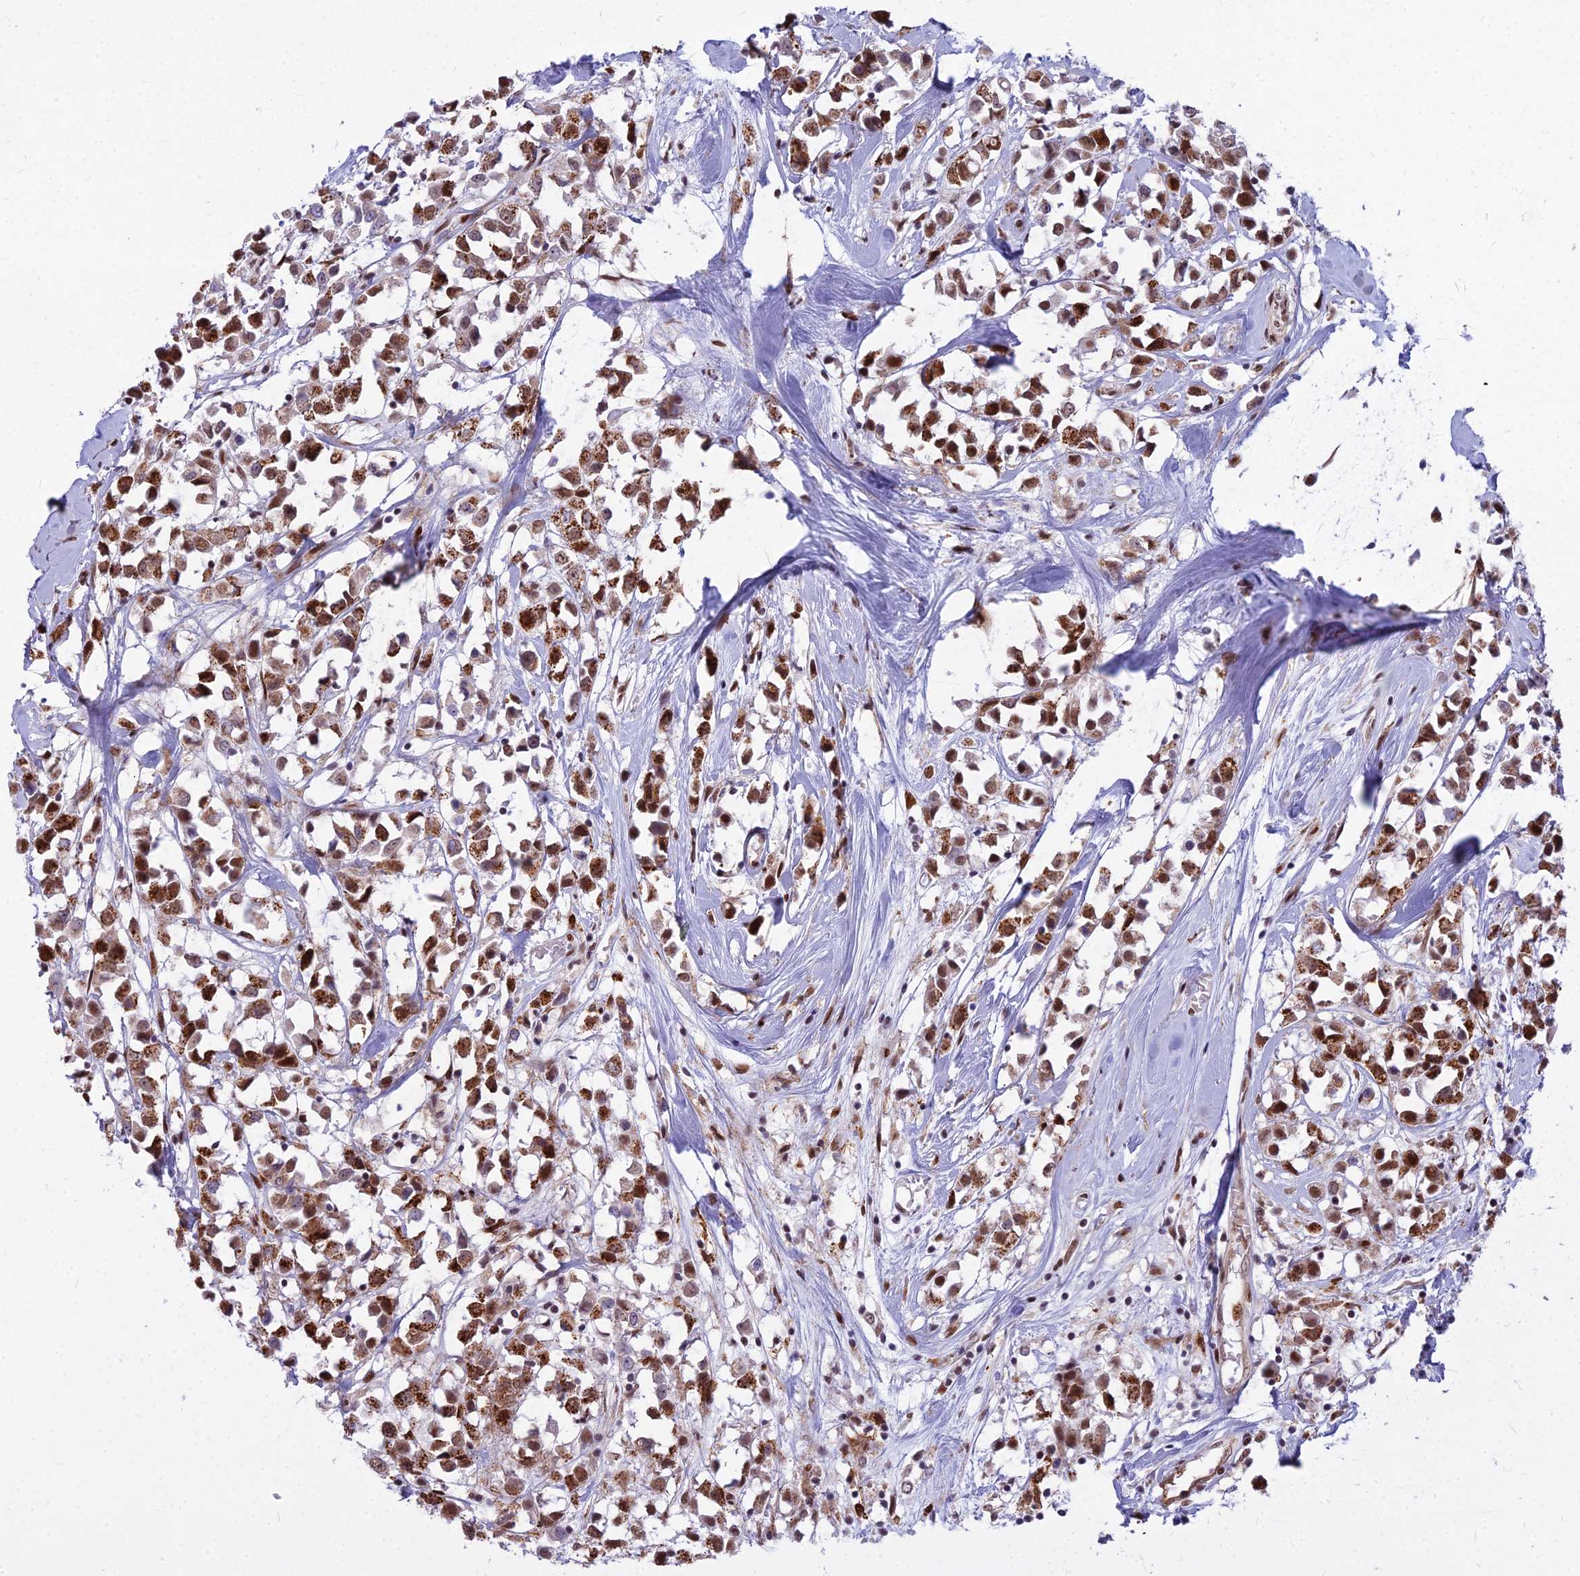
{"staining": {"intensity": "strong", "quantity": "25%-75%", "location": "nuclear"}, "tissue": "breast cancer", "cell_type": "Tumor cells", "image_type": "cancer", "snomed": [{"axis": "morphology", "description": "Duct carcinoma"}, {"axis": "topography", "description": "Breast"}], "caption": "High-magnification brightfield microscopy of invasive ductal carcinoma (breast) stained with DAB (brown) and counterstained with hematoxylin (blue). tumor cells exhibit strong nuclear positivity is seen in approximately25%-75% of cells.", "gene": "ALG10", "patient": {"sex": "female", "age": 61}}